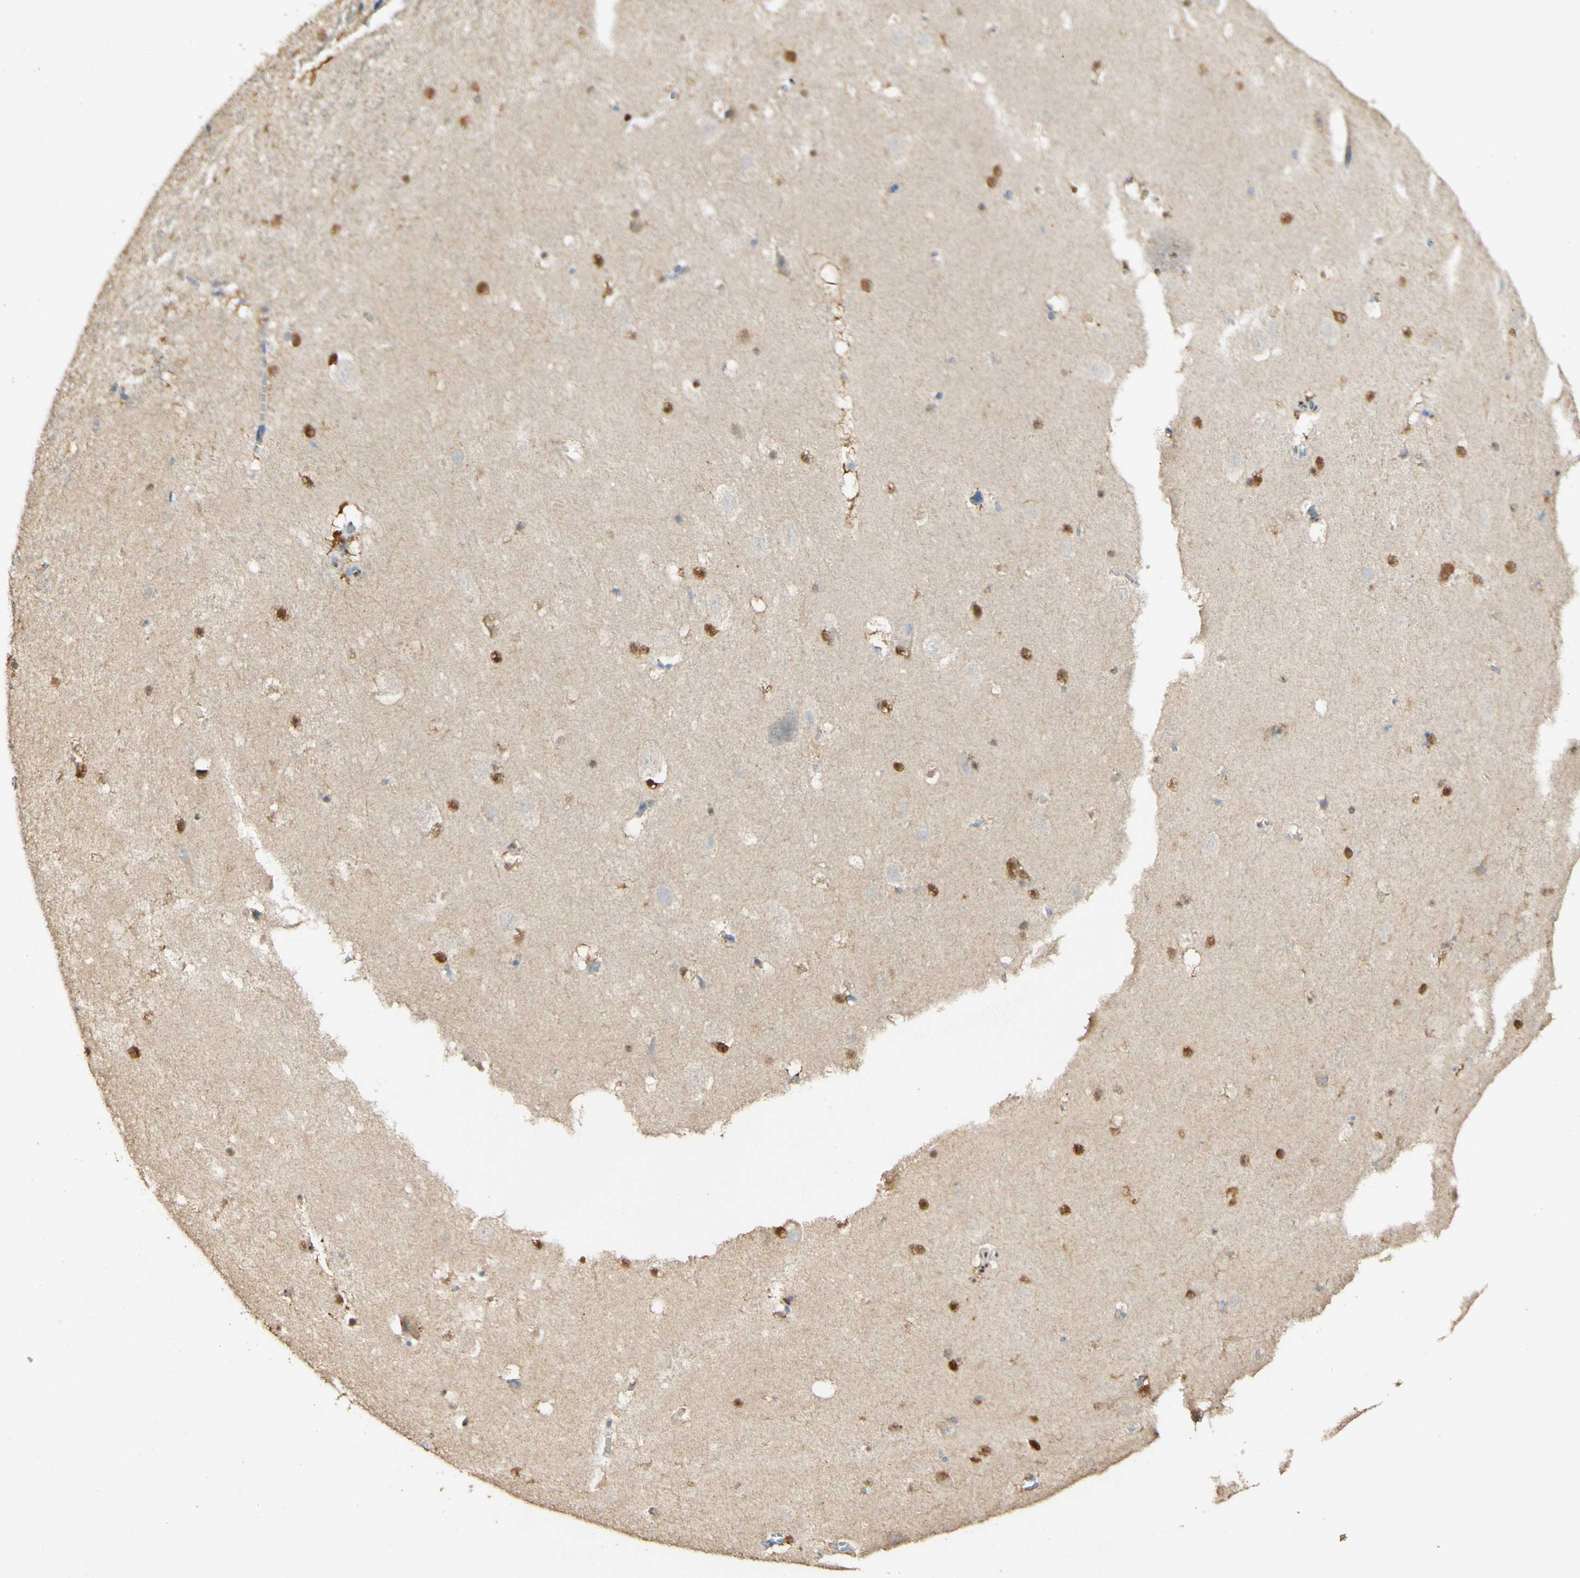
{"staining": {"intensity": "strong", "quantity": ">75%", "location": "nuclear"}, "tissue": "hippocampus", "cell_type": "Glial cells", "image_type": "normal", "snomed": [{"axis": "morphology", "description": "Normal tissue, NOS"}, {"axis": "topography", "description": "Hippocampus"}], "caption": "Brown immunohistochemical staining in unremarkable human hippocampus reveals strong nuclear positivity in about >75% of glial cells. Ihc stains the protein in brown and the nuclei are stained blue.", "gene": "MAP3K4", "patient": {"sex": "male", "age": 45}}